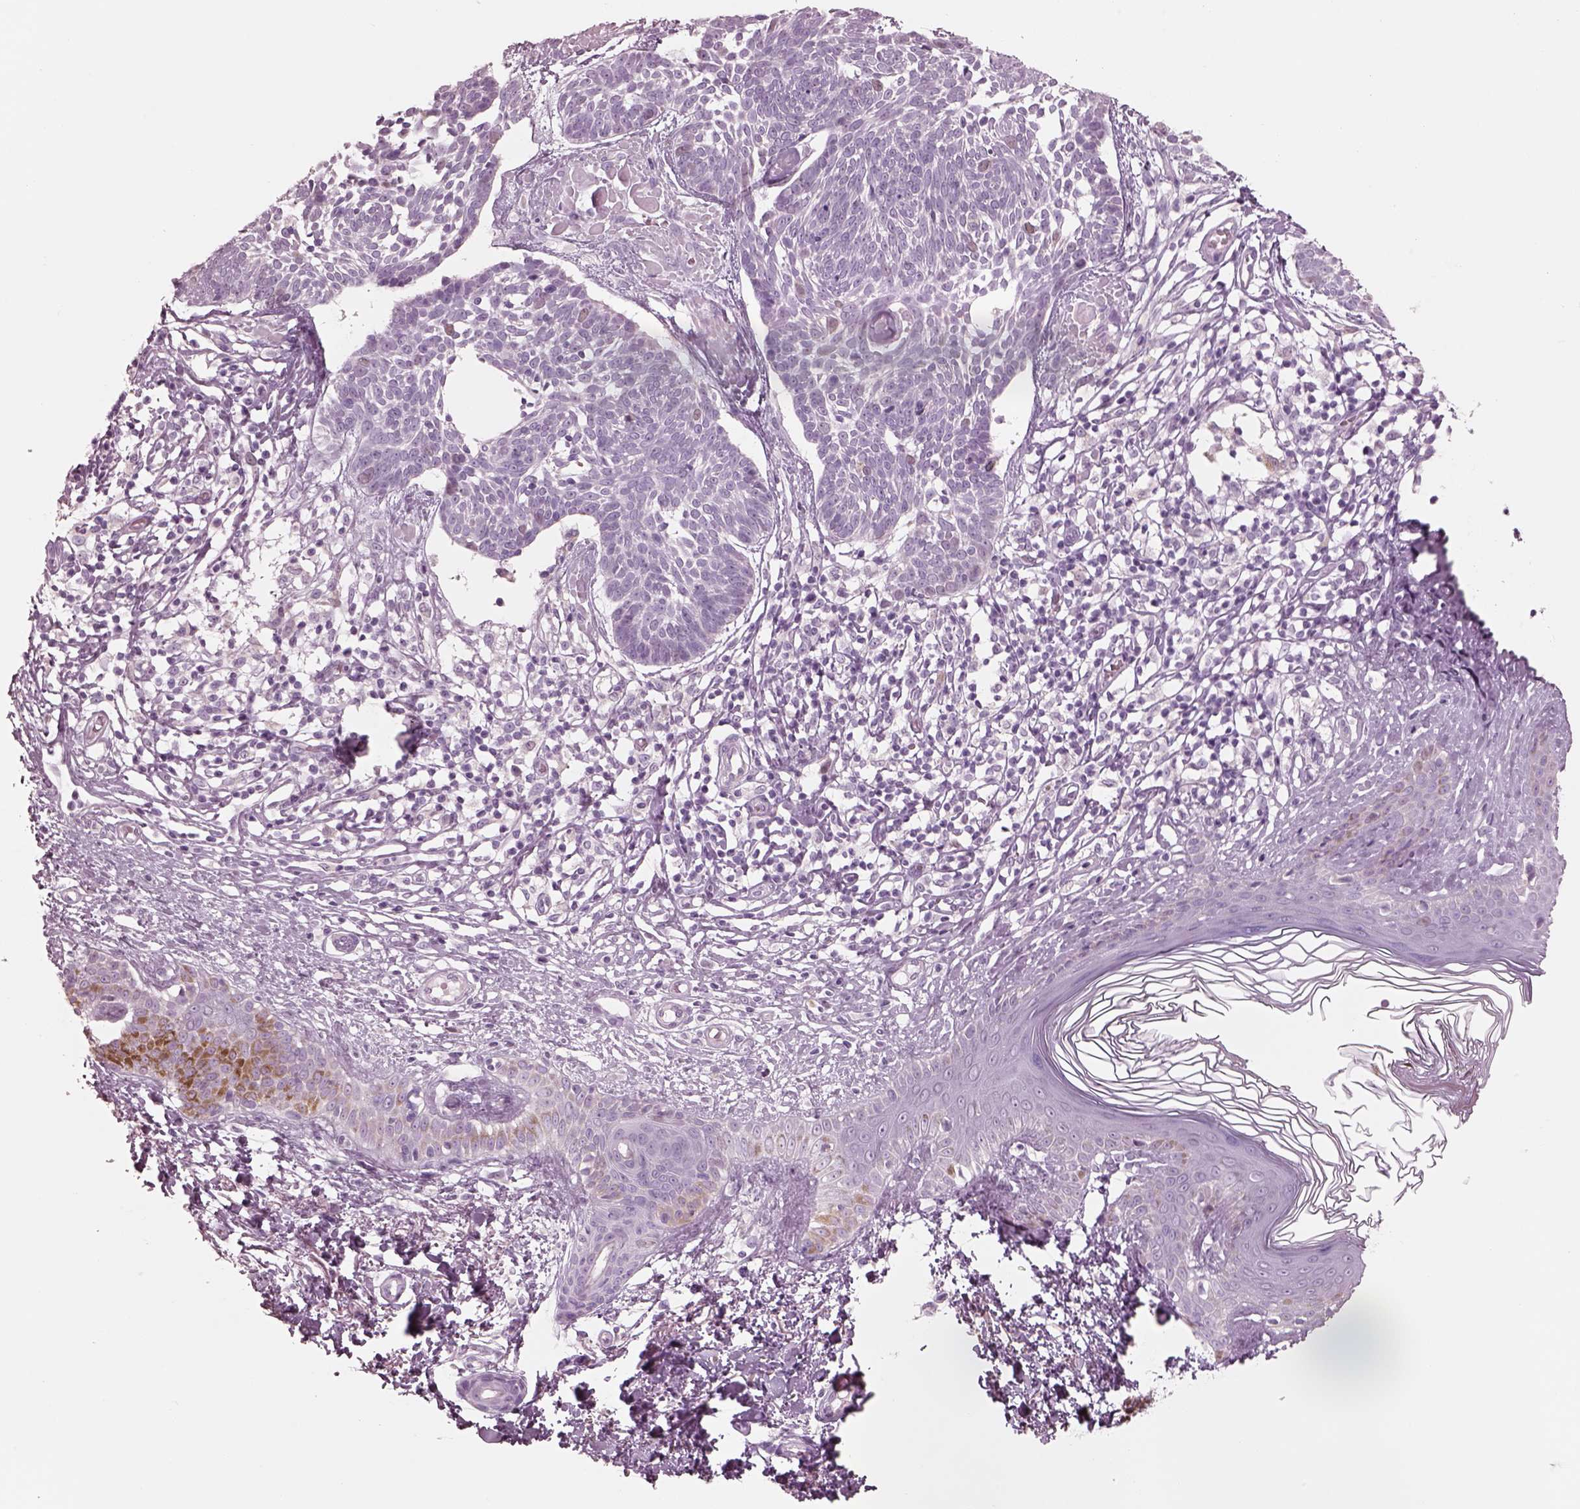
{"staining": {"intensity": "negative", "quantity": "none", "location": "none"}, "tissue": "skin cancer", "cell_type": "Tumor cells", "image_type": "cancer", "snomed": [{"axis": "morphology", "description": "Basal cell carcinoma"}, {"axis": "topography", "description": "Skin"}], "caption": "Immunohistochemistry of human basal cell carcinoma (skin) displays no positivity in tumor cells.", "gene": "KRTAP24-1", "patient": {"sex": "male", "age": 85}}